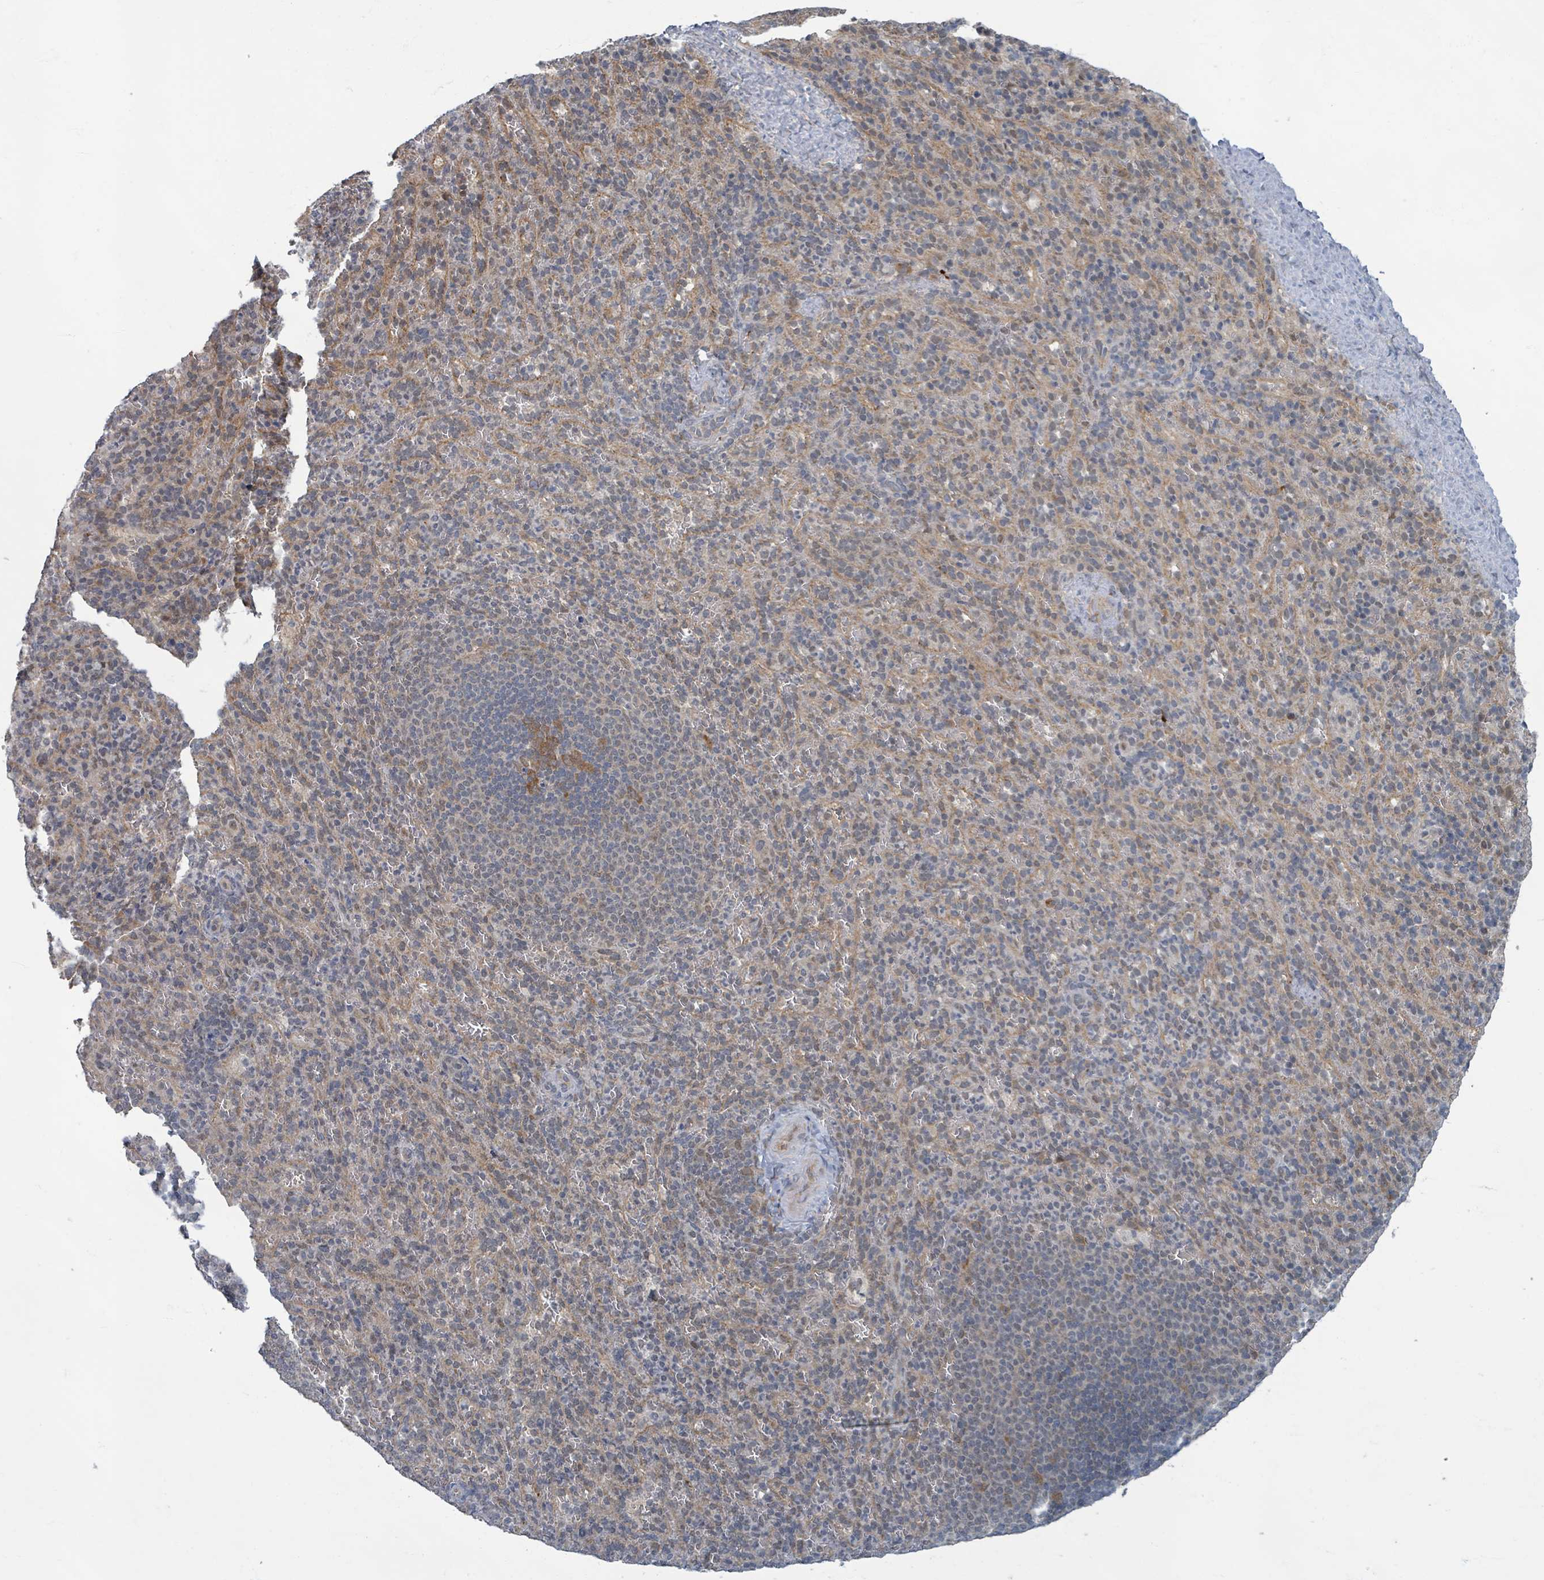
{"staining": {"intensity": "weak", "quantity": "<25%", "location": "cytoplasmic/membranous"}, "tissue": "spleen", "cell_type": "Cells in red pulp", "image_type": "normal", "snomed": [{"axis": "morphology", "description": "Normal tissue, NOS"}, {"axis": "topography", "description": "Spleen"}], "caption": "The histopathology image displays no staining of cells in red pulp in unremarkable spleen.", "gene": "INTS15", "patient": {"sex": "female", "age": 21}}